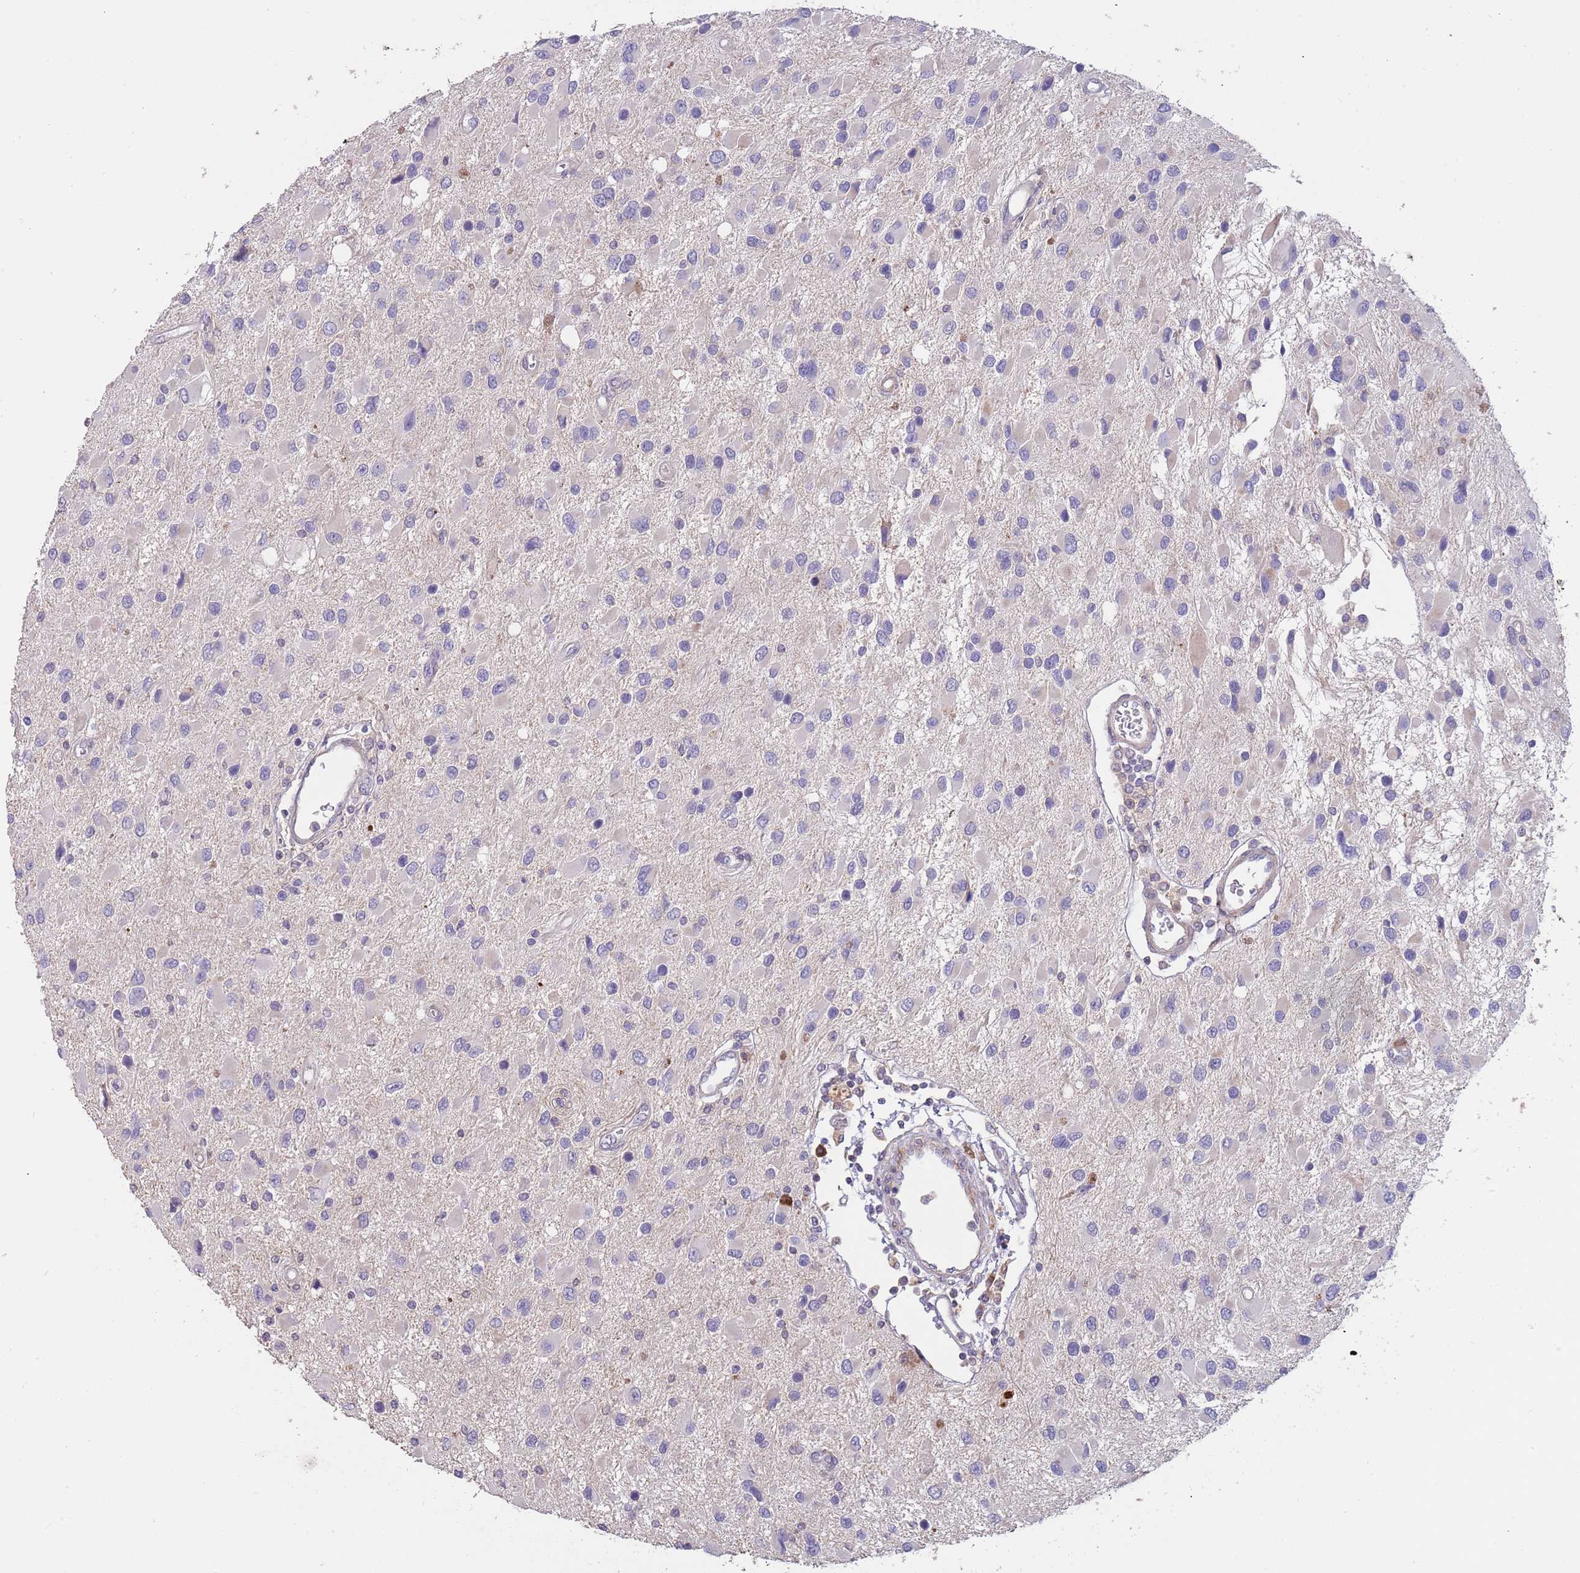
{"staining": {"intensity": "negative", "quantity": "none", "location": "none"}, "tissue": "glioma", "cell_type": "Tumor cells", "image_type": "cancer", "snomed": [{"axis": "morphology", "description": "Glioma, malignant, High grade"}, {"axis": "topography", "description": "Brain"}], "caption": "IHC micrograph of neoplastic tissue: malignant glioma (high-grade) stained with DAB shows no significant protein positivity in tumor cells. Nuclei are stained in blue.", "gene": "SUSD1", "patient": {"sex": "male", "age": 53}}